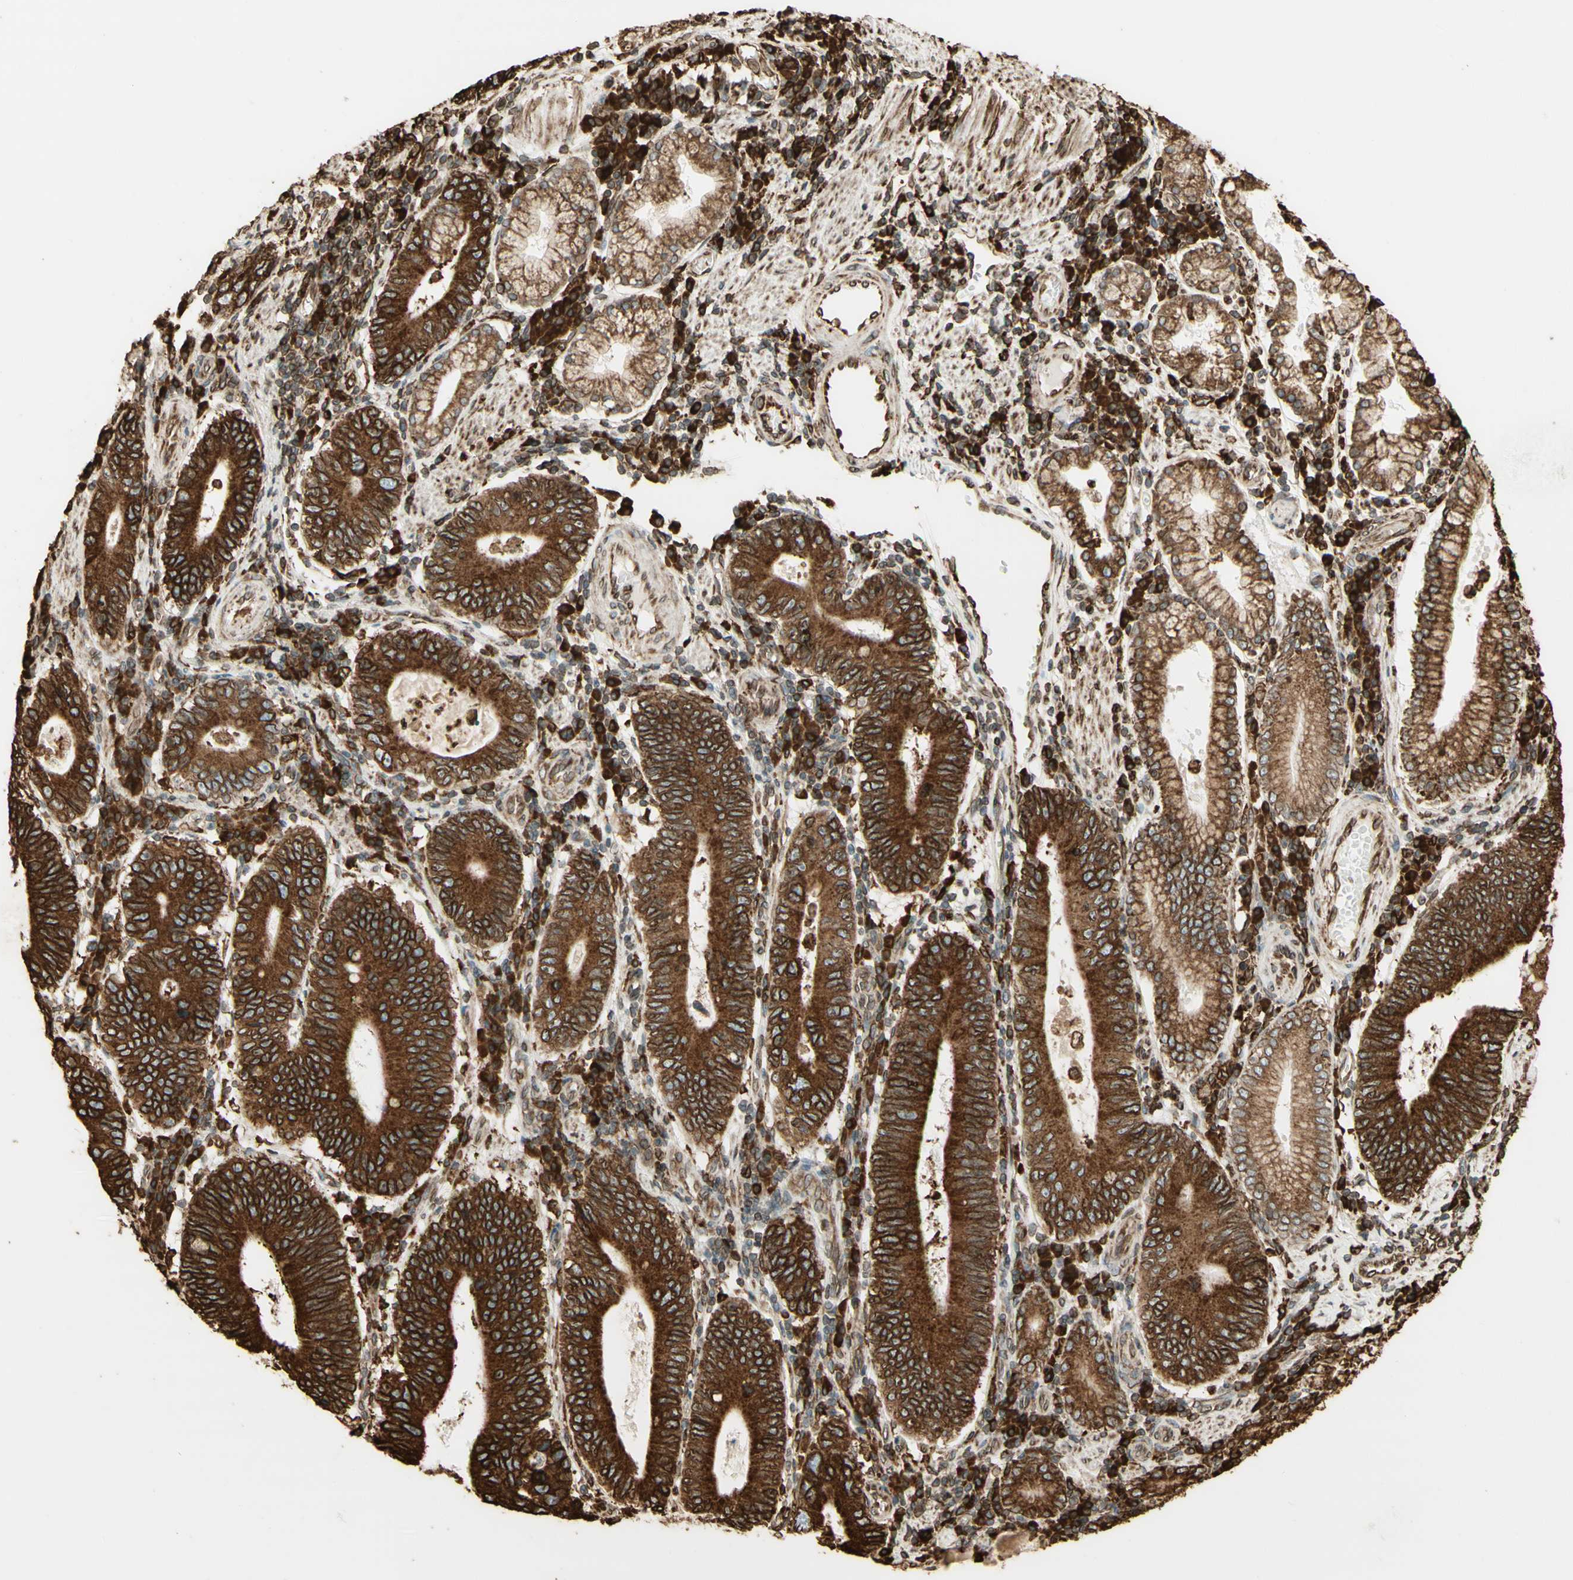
{"staining": {"intensity": "strong", "quantity": ">75%", "location": "cytoplasmic/membranous"}, "tissue": "stomach cancer", "cell_type": "Tumor cells", "image_type": "cancer", "snomed": [{"axis": "morphology", "description": "Adenocarcinoma, NOS"}, {"axis": "topography", "description": "Stomach"}], "caption": "Immunohistochemistry (IHC) micrograph of stomach cancer (adenocarcinoma) stained for a protein (brown), which displays high levels of strong cytoplasmic/membranous positivity in about >75% of tumor cells.", "gene": "CANX", "patient": {"sex": "male", "age": 59}}